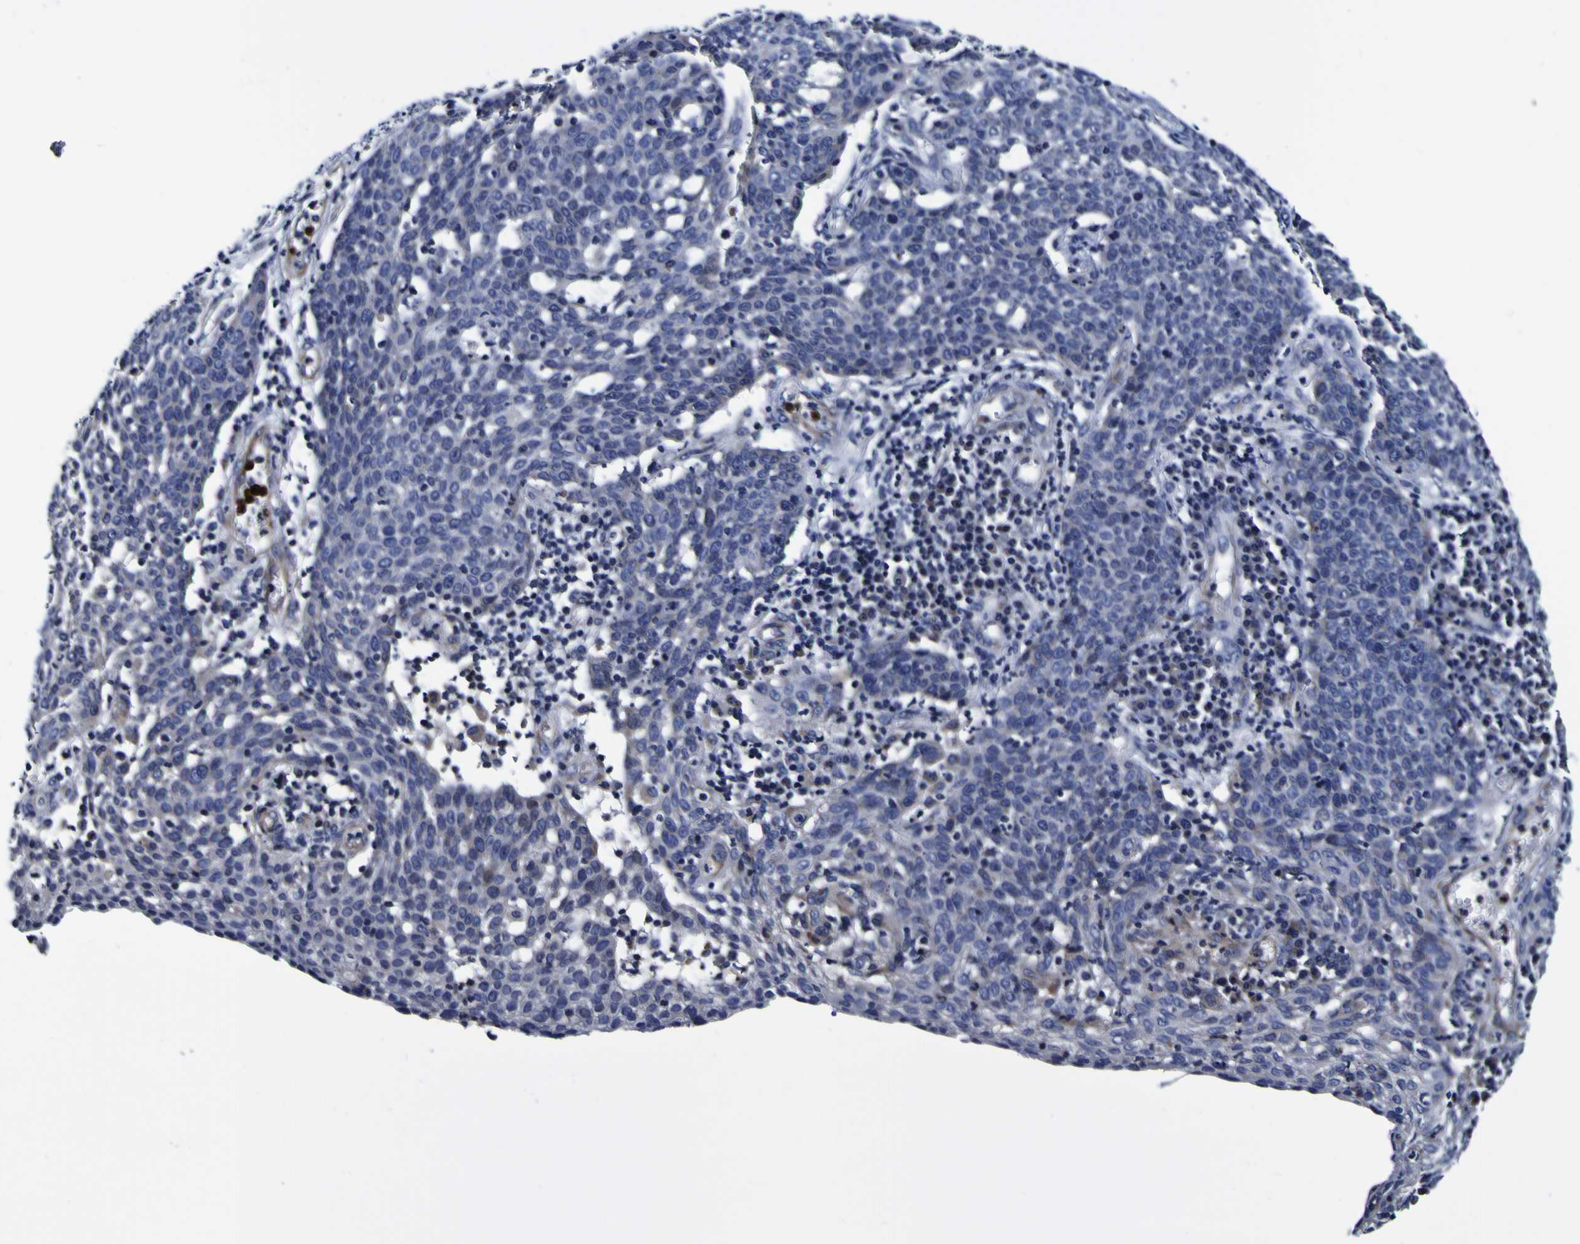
{"staining": {"intensity": "moderate", "quantity": "<25%", "location": "cytoplasmic/membranous,nuclear"}, "tissue": "cervical cancer", "cell_type": "Tumor cells", "image_type": "cancer", "snomed": [{"axis": "morphology", "description": "Squamous cell carcinoma, NOS"}, {"axis": "topography", "description": "Cervix"}], "caption": "Immunohistochemical staining of human cervical squamous cell carcinoma exhibits low levels of moderate cytoplasmic/membranous and nuclear expression in about <25% of tumor cells.", "gene": "PDLIM4", "patient": {"sex": "female", "age": 34}}